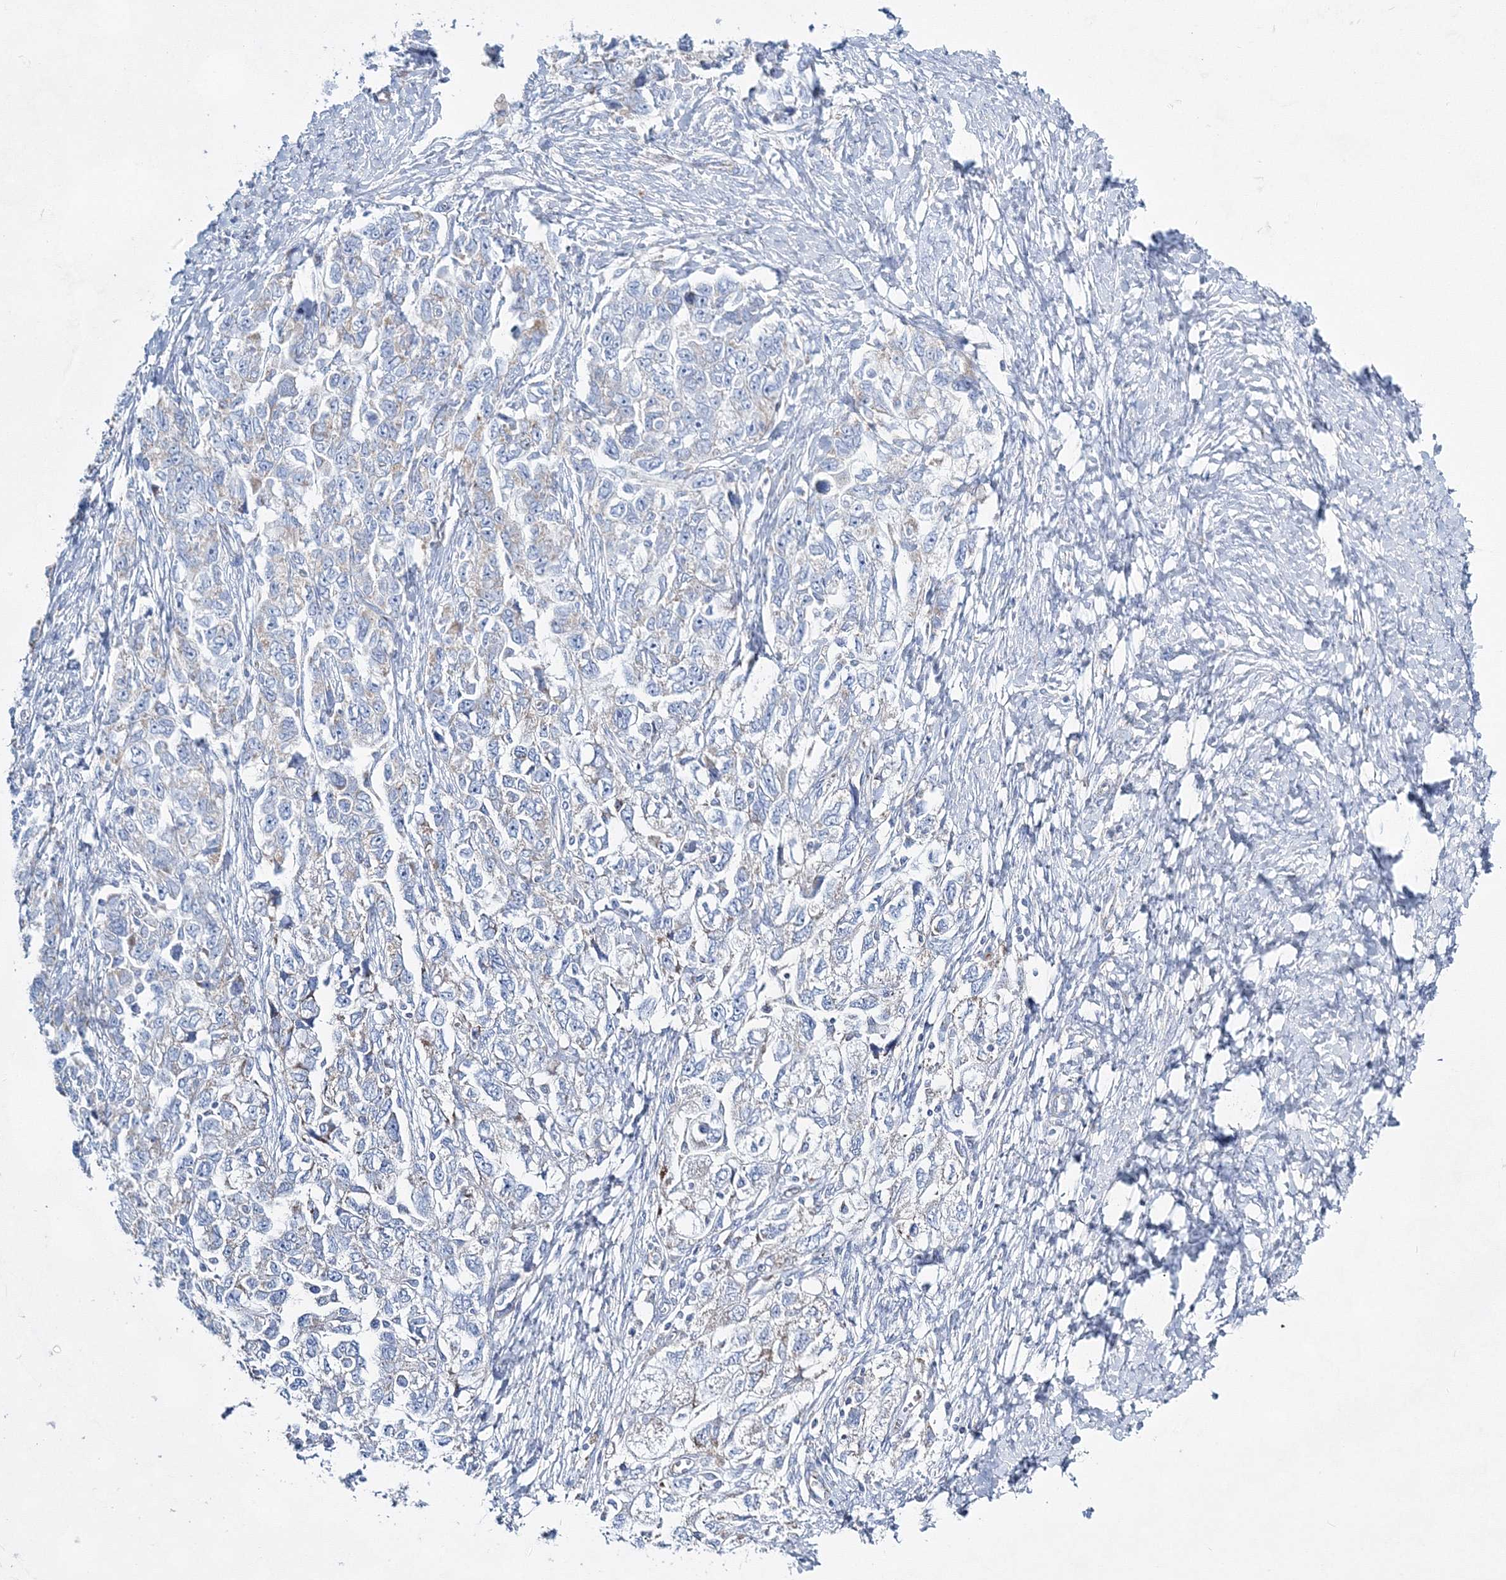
{"staining": {"intensity": "weak", "quantity": "<25%", "location": "cytoplasmic/membranous"}, "tissue": "ovarian cancer", "cell_type": "Tumor cells", "image_type": "cancer", "snomed": [{"axis": "morphology", "description": "Carcinoma, NOS"}, {"axis": "morphology", "description": "Cystadenocarcinoma, serous, NOS"}, {"axis": "topography", "description": "Ovary"}], "caption": "Immunohistochemical staining of ovarian cancer displays no significant expression in tumor cells.", "gene": "HIBCH", "patient": {"sex": "female", "age": 69}}